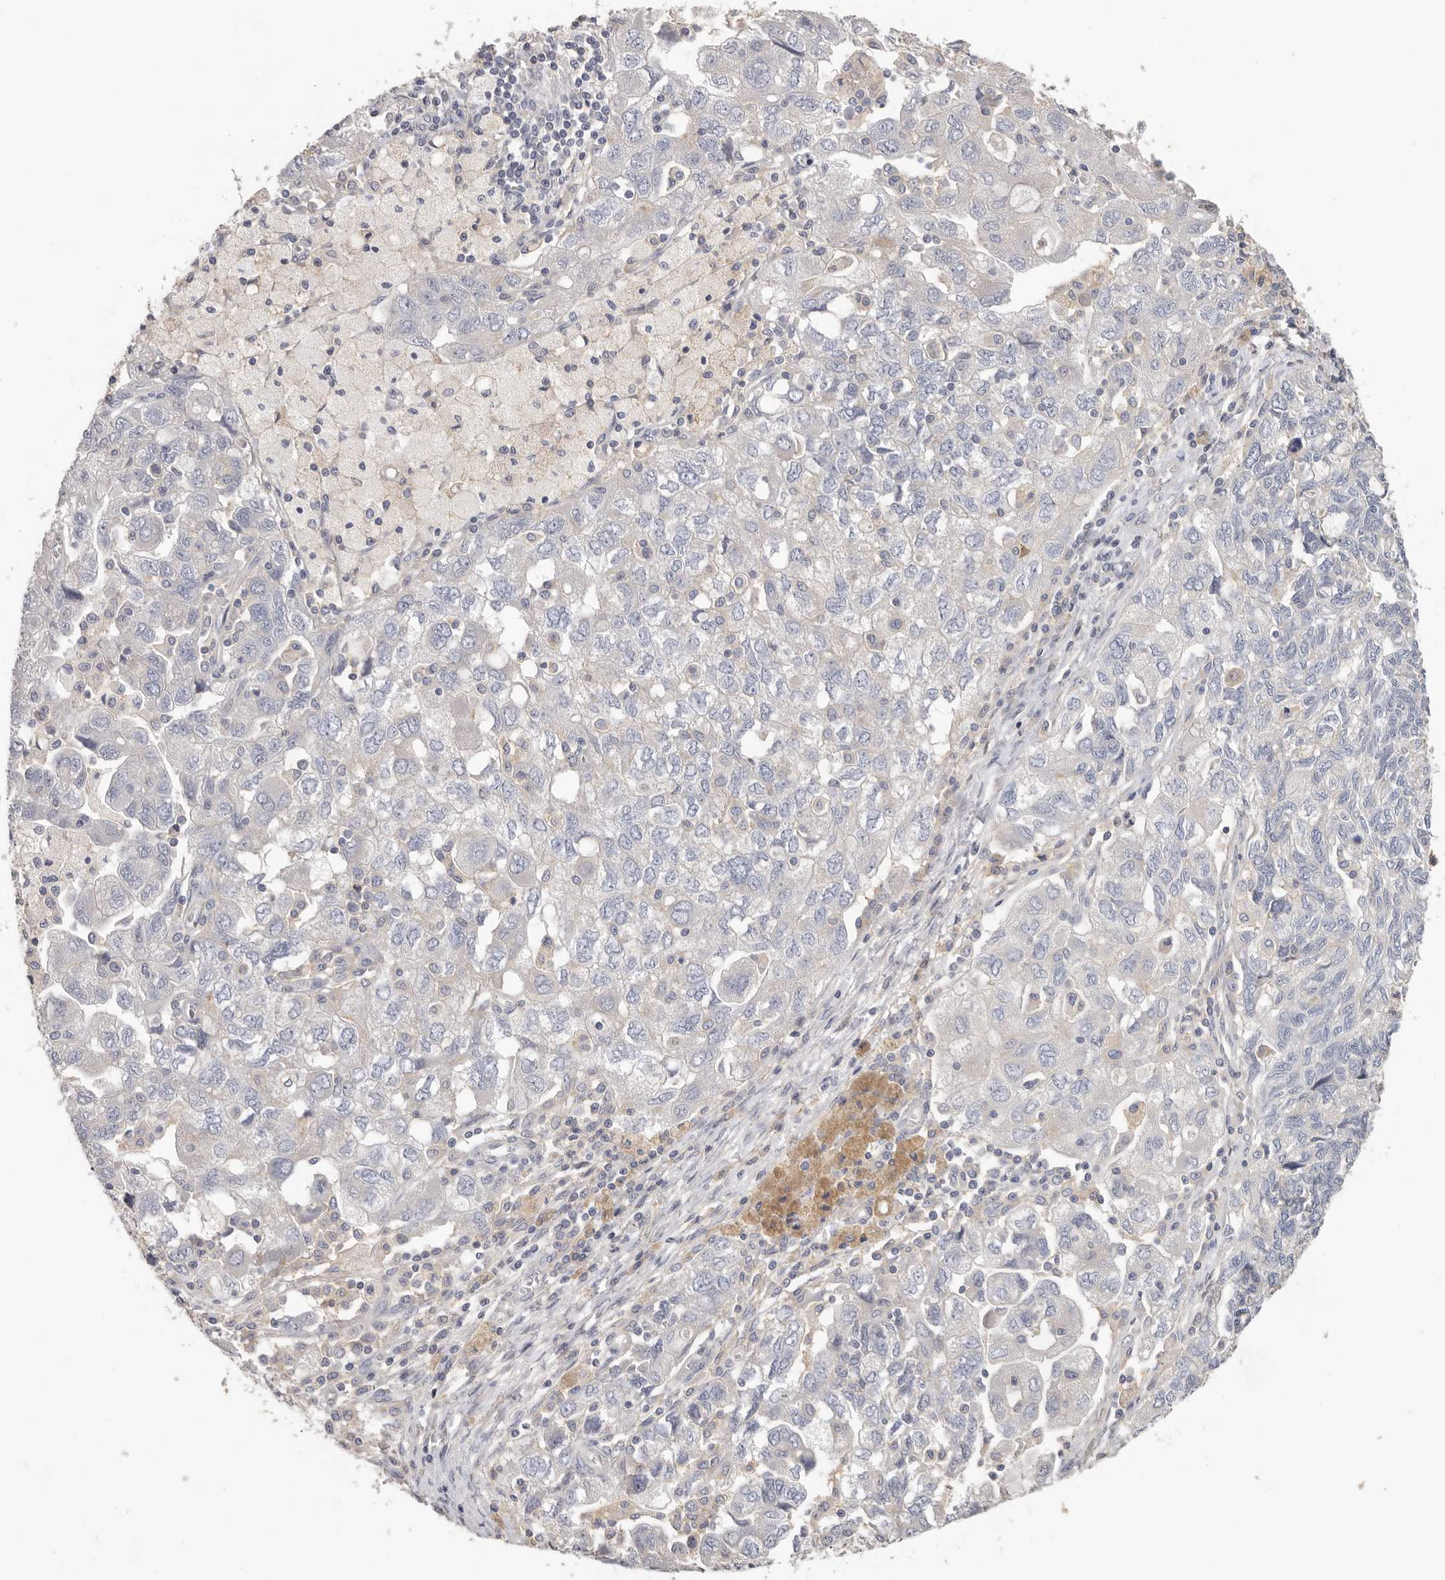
{"staining": {"intensity": "negative", "quantity": "none", "location": "none"}, "tissue": "ovarian cancer", "cell_type": "Tumor cells", "image_type": "cancer", "snomed": [{"axis": "morphology", "description": "Carcinoma, NOS"}, {"axis": "morphology", "description": "Cystadenocarcinoma, serous, NOS"}, {"axis": "topography", "description": "Ovary"}], "caption": "Photomicrograph shows no protein expression in tumor cells of ovarian serous cystadenocarcinoma tissue.", "gene": "WDTC1", "patient": {"sex": "female", "age": 69}}